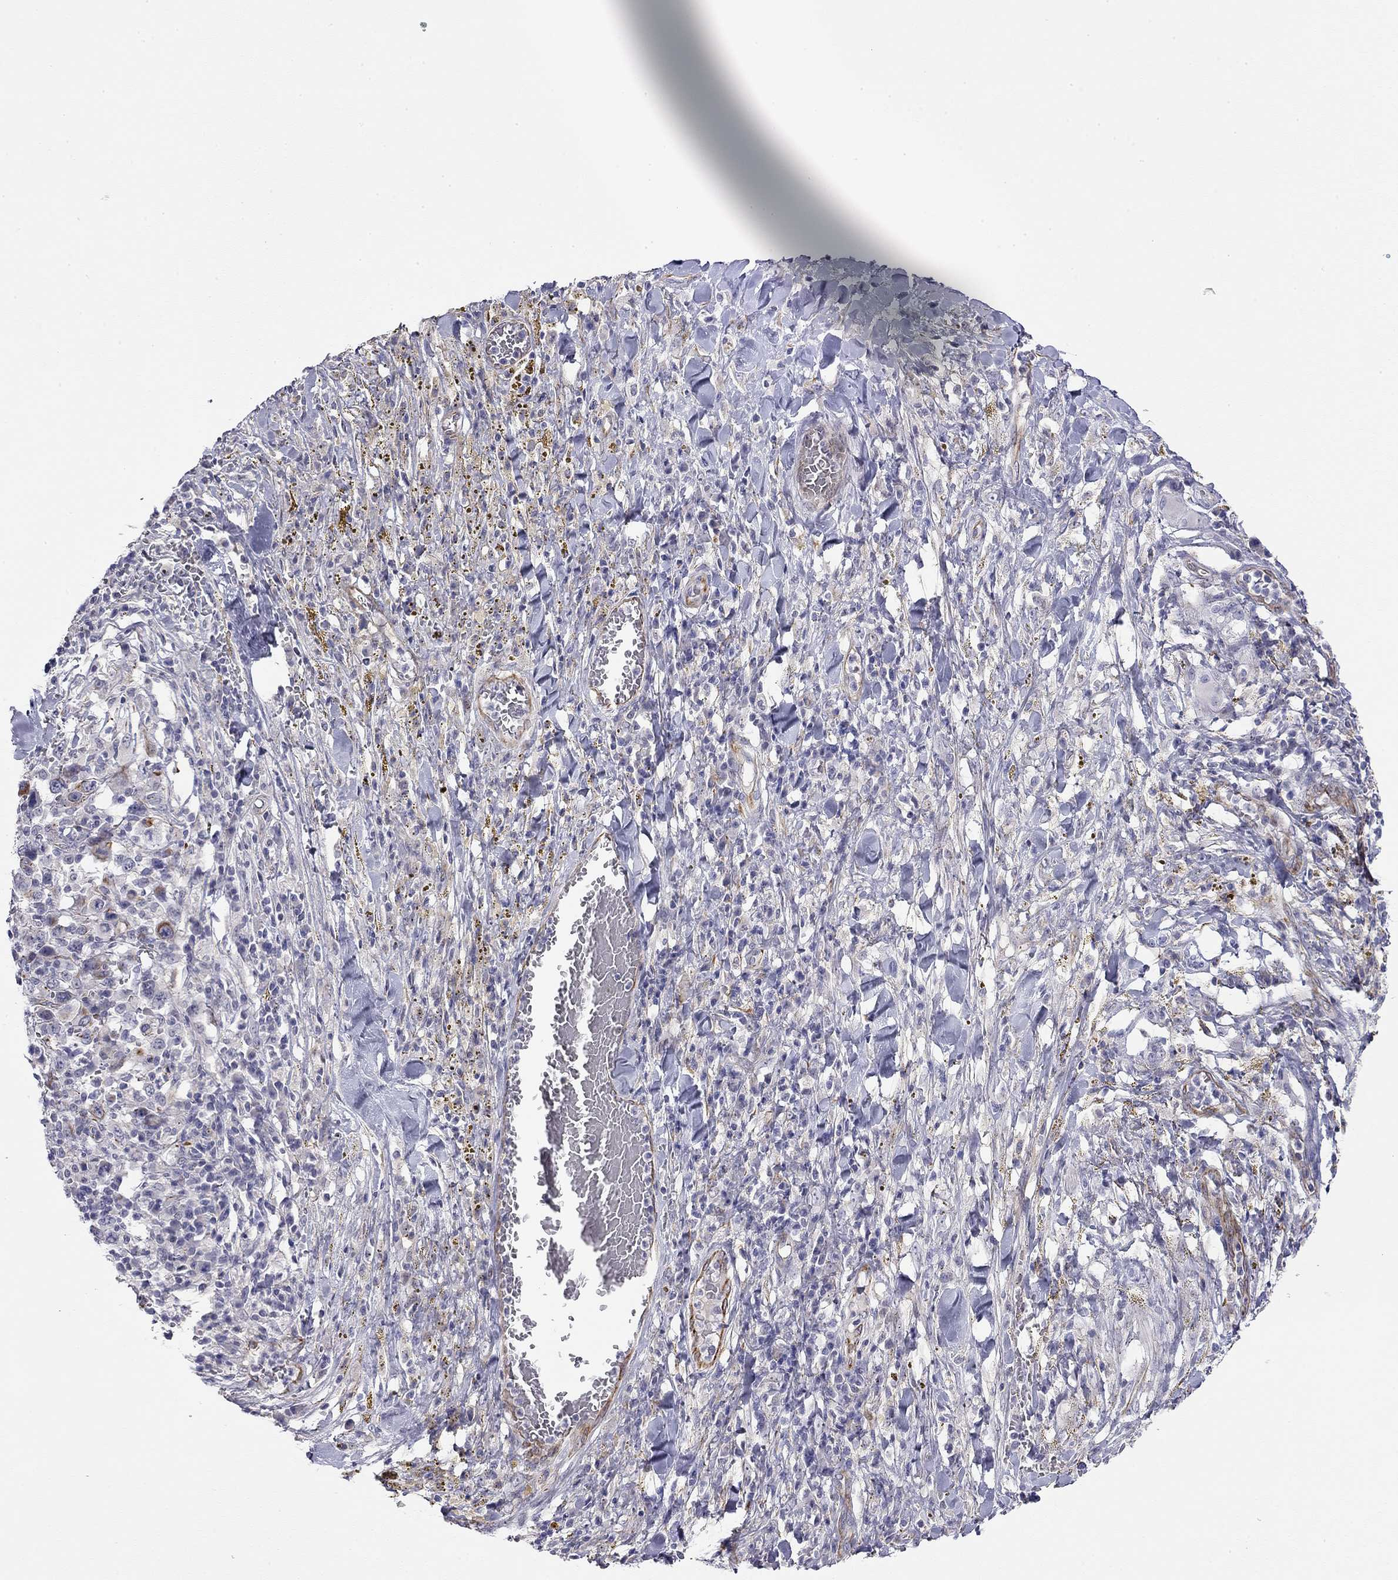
{"staining": {"intensity": "negative", "quantity": "none", "location": "none"}, "tissue": "melanoma", "cell_type": "Tumor cells", "image_type": "cancer", "snomed": [{"axis": "morphology", "description": "Malignant melanoma, NOS"}, {"axis": "topography", "description": "Skin"}], "caption": "Malignant melanoma stained for a protein using immunohistochemistry (IHC) exhibits no staining tumor cells.", "gene": "RTL1", "patient": {"sex": "female", "age": 91}}